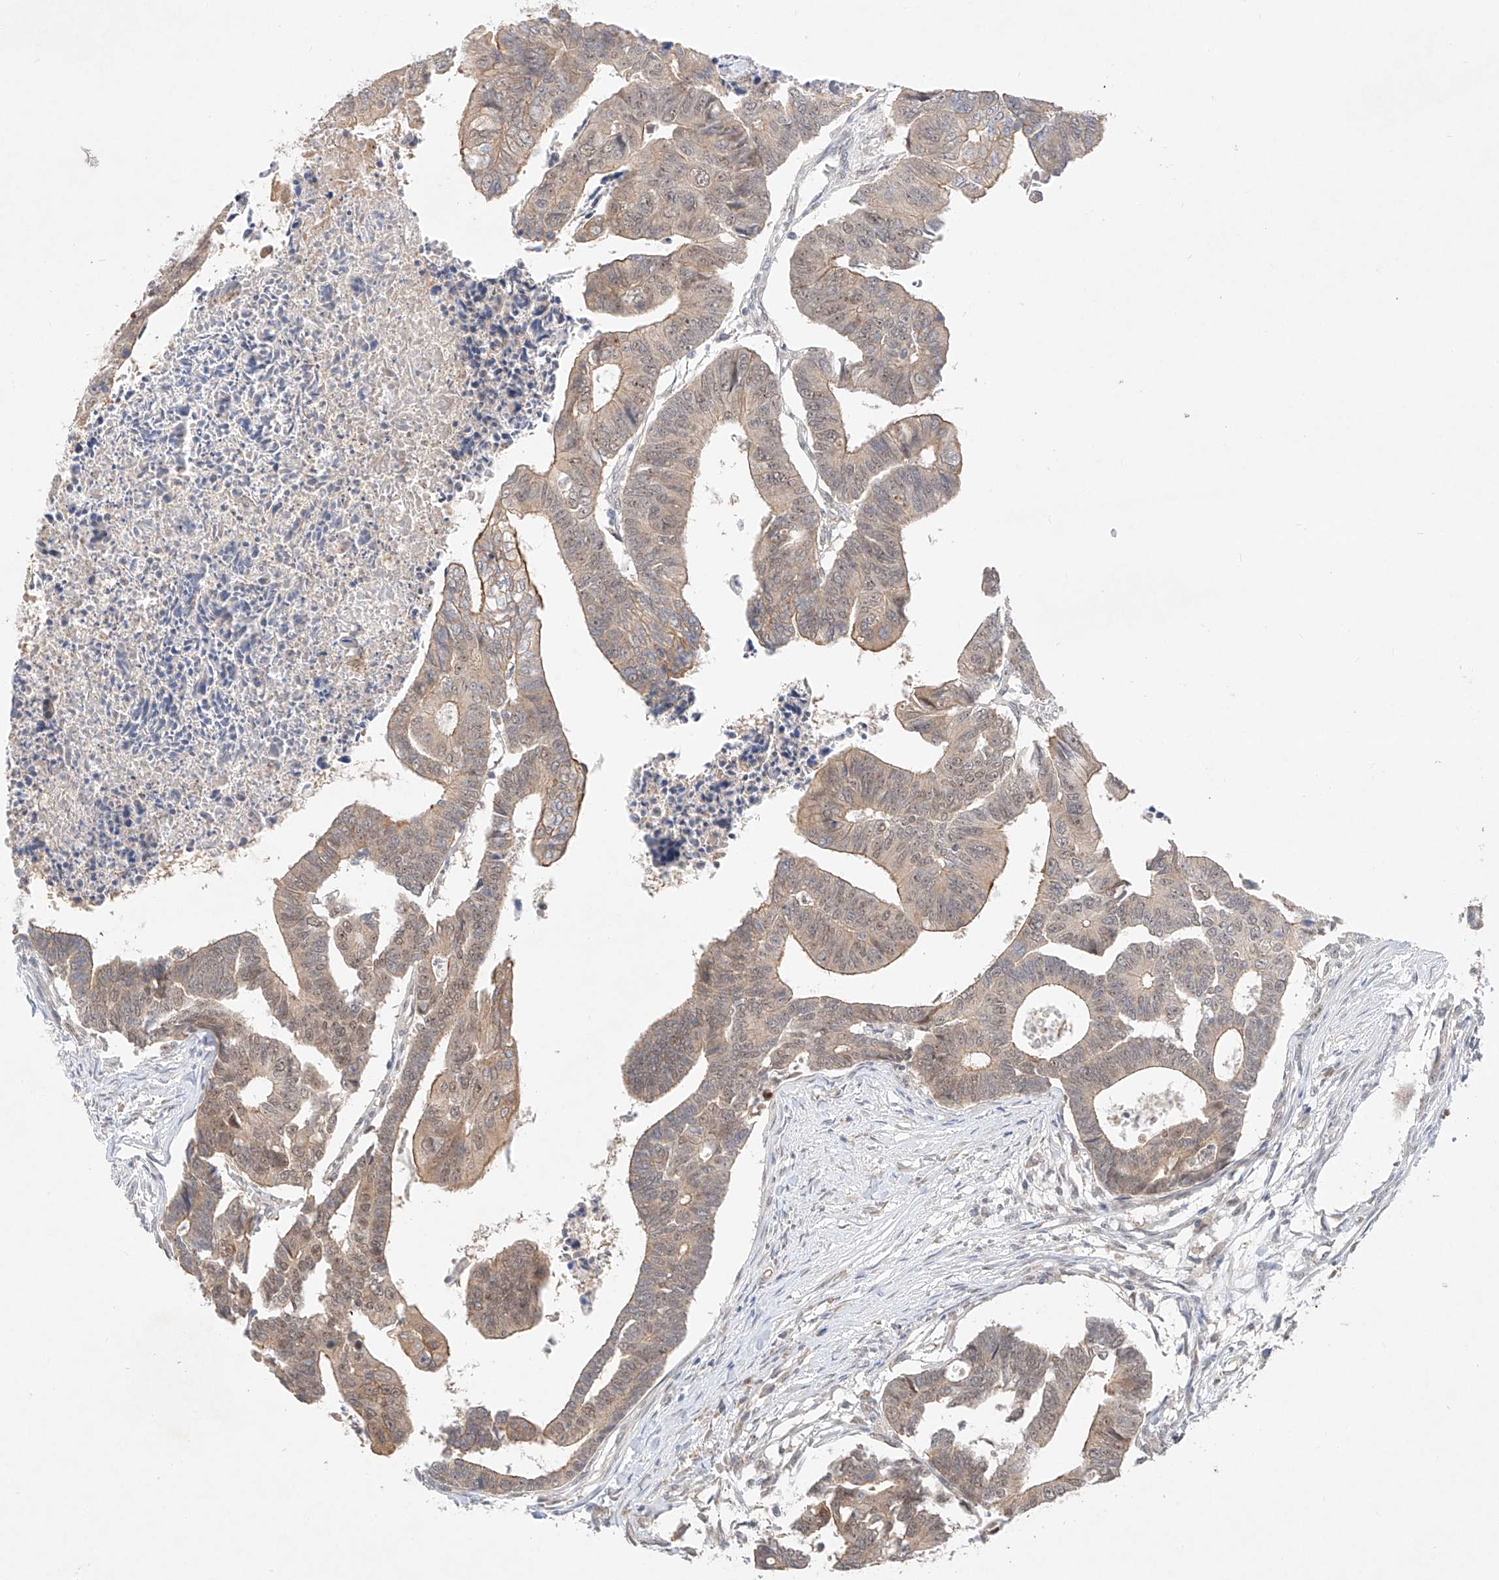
{"staining": {"intensity": "weak", "quantity": "25%-75%", "location": "cytoplasmic/membranous"}, "tissue": "colorectal cancer", "cell_type": "Tumor cells", "image_type": "cancer", "snomed": [{"axis": "morphology", "description": "Adenocarcinoma, NOS"}, {"axis": "topography", "description": "Rectum"}], "caption": "Colorectal cancer tissue exhibits weak cytoplasmic/membranous positivity in approximately 25%-75% of tumor cells, visualized by immunohistochemistry.", "gene": "IL22RA2", "patient": {"sex": "female", "age": 65}}